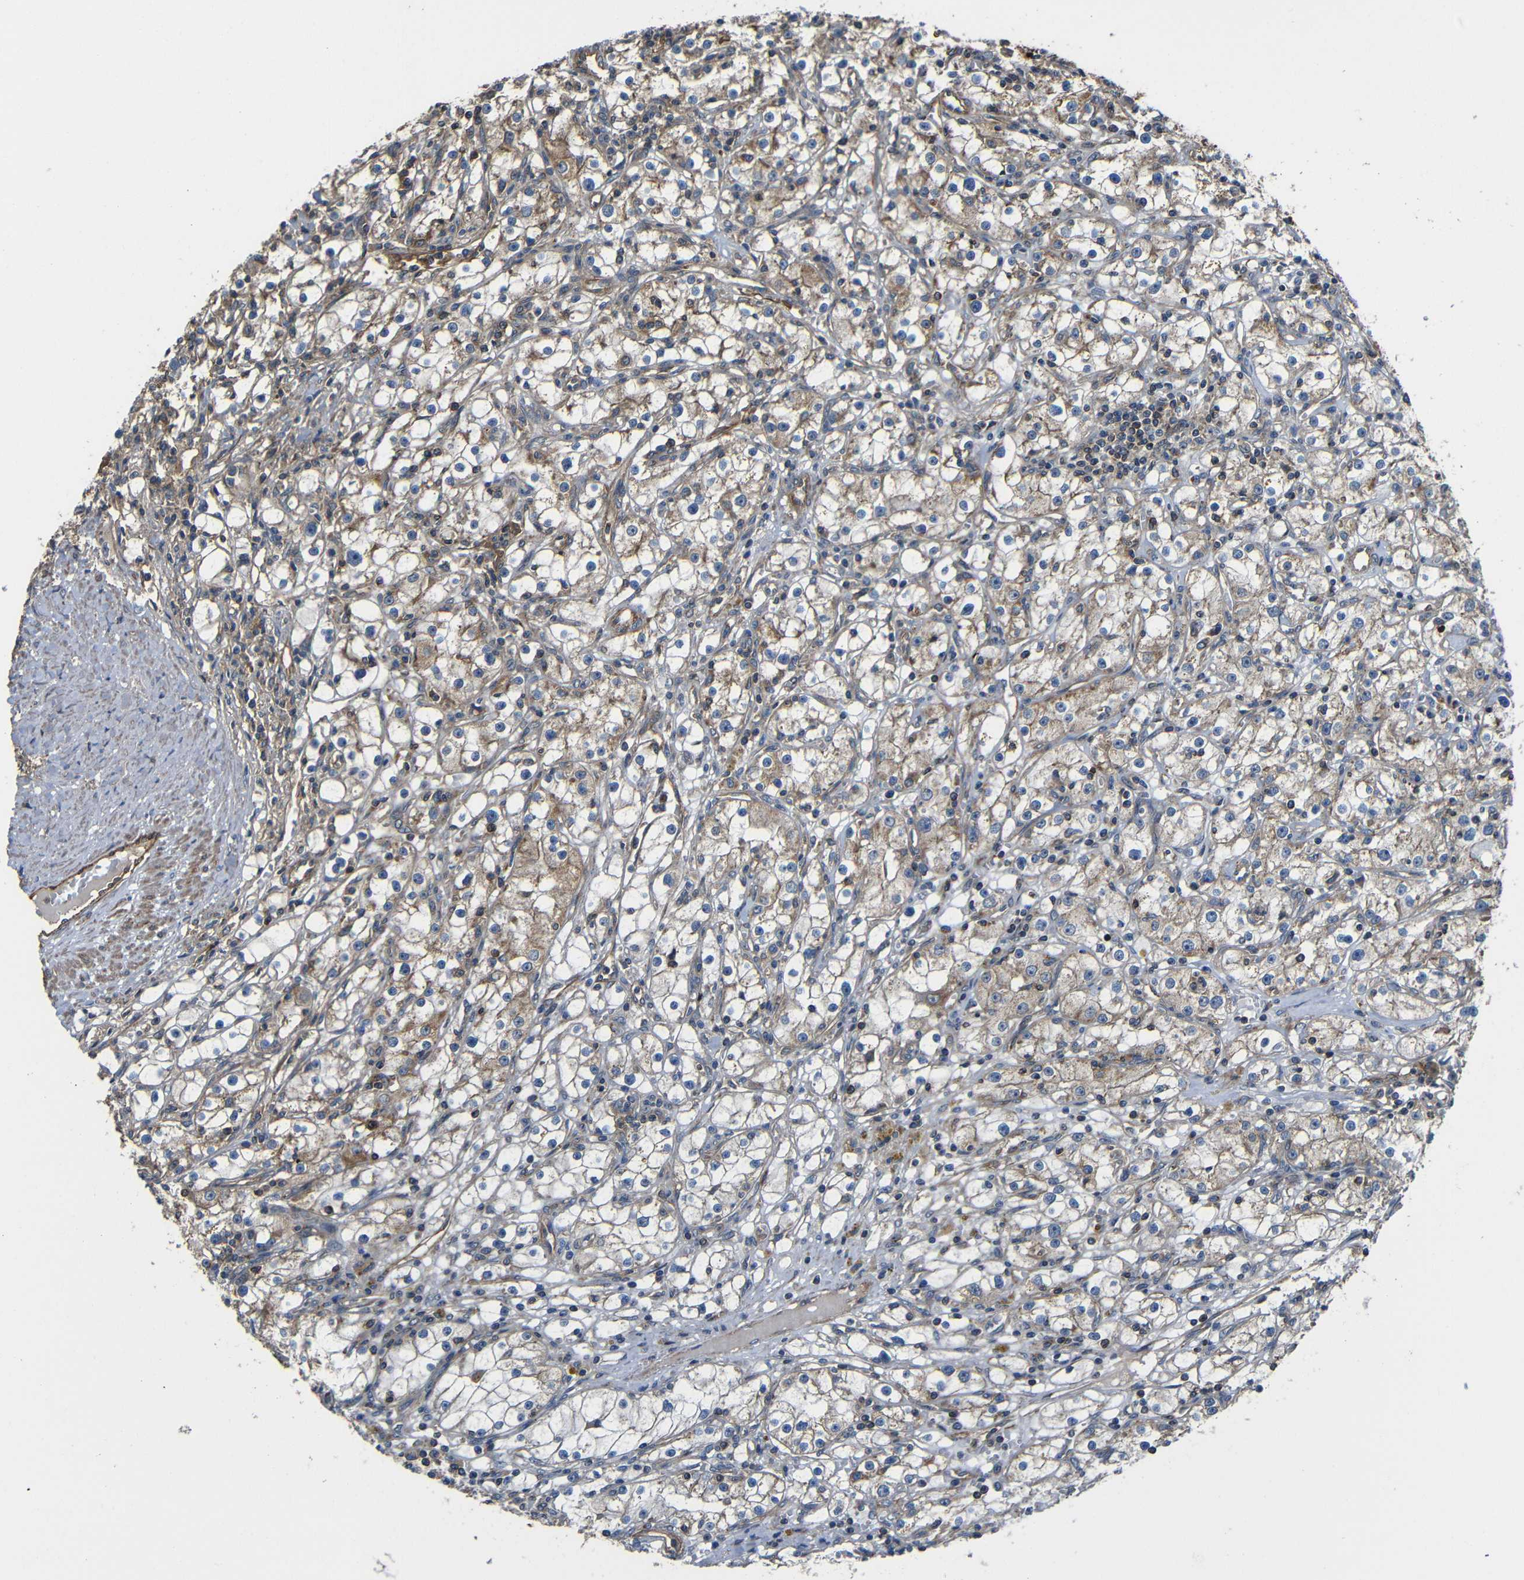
{"staining": {"intensity": "weak", "quantity": "25%-75%", "location": "cytoplasmic/membranous"}, "tissue": "renal cancer", "cell_type": "Tumor cells", "image_type": "cancer", "snomed": [{"axis": "morphology", "description": "Adenocarcinoma, NOS"}, {"axis": "topography", "description": "Kidney"}], "caption": "Immunohistochemical staining of adenocarcinoma (renal) reveals low levels of weak cytoplasmic/membranous expression in approximately 25%-75% of tumor cells.", "gene": "PTCH1", "patient": {"sex": "male", "age": 56}}